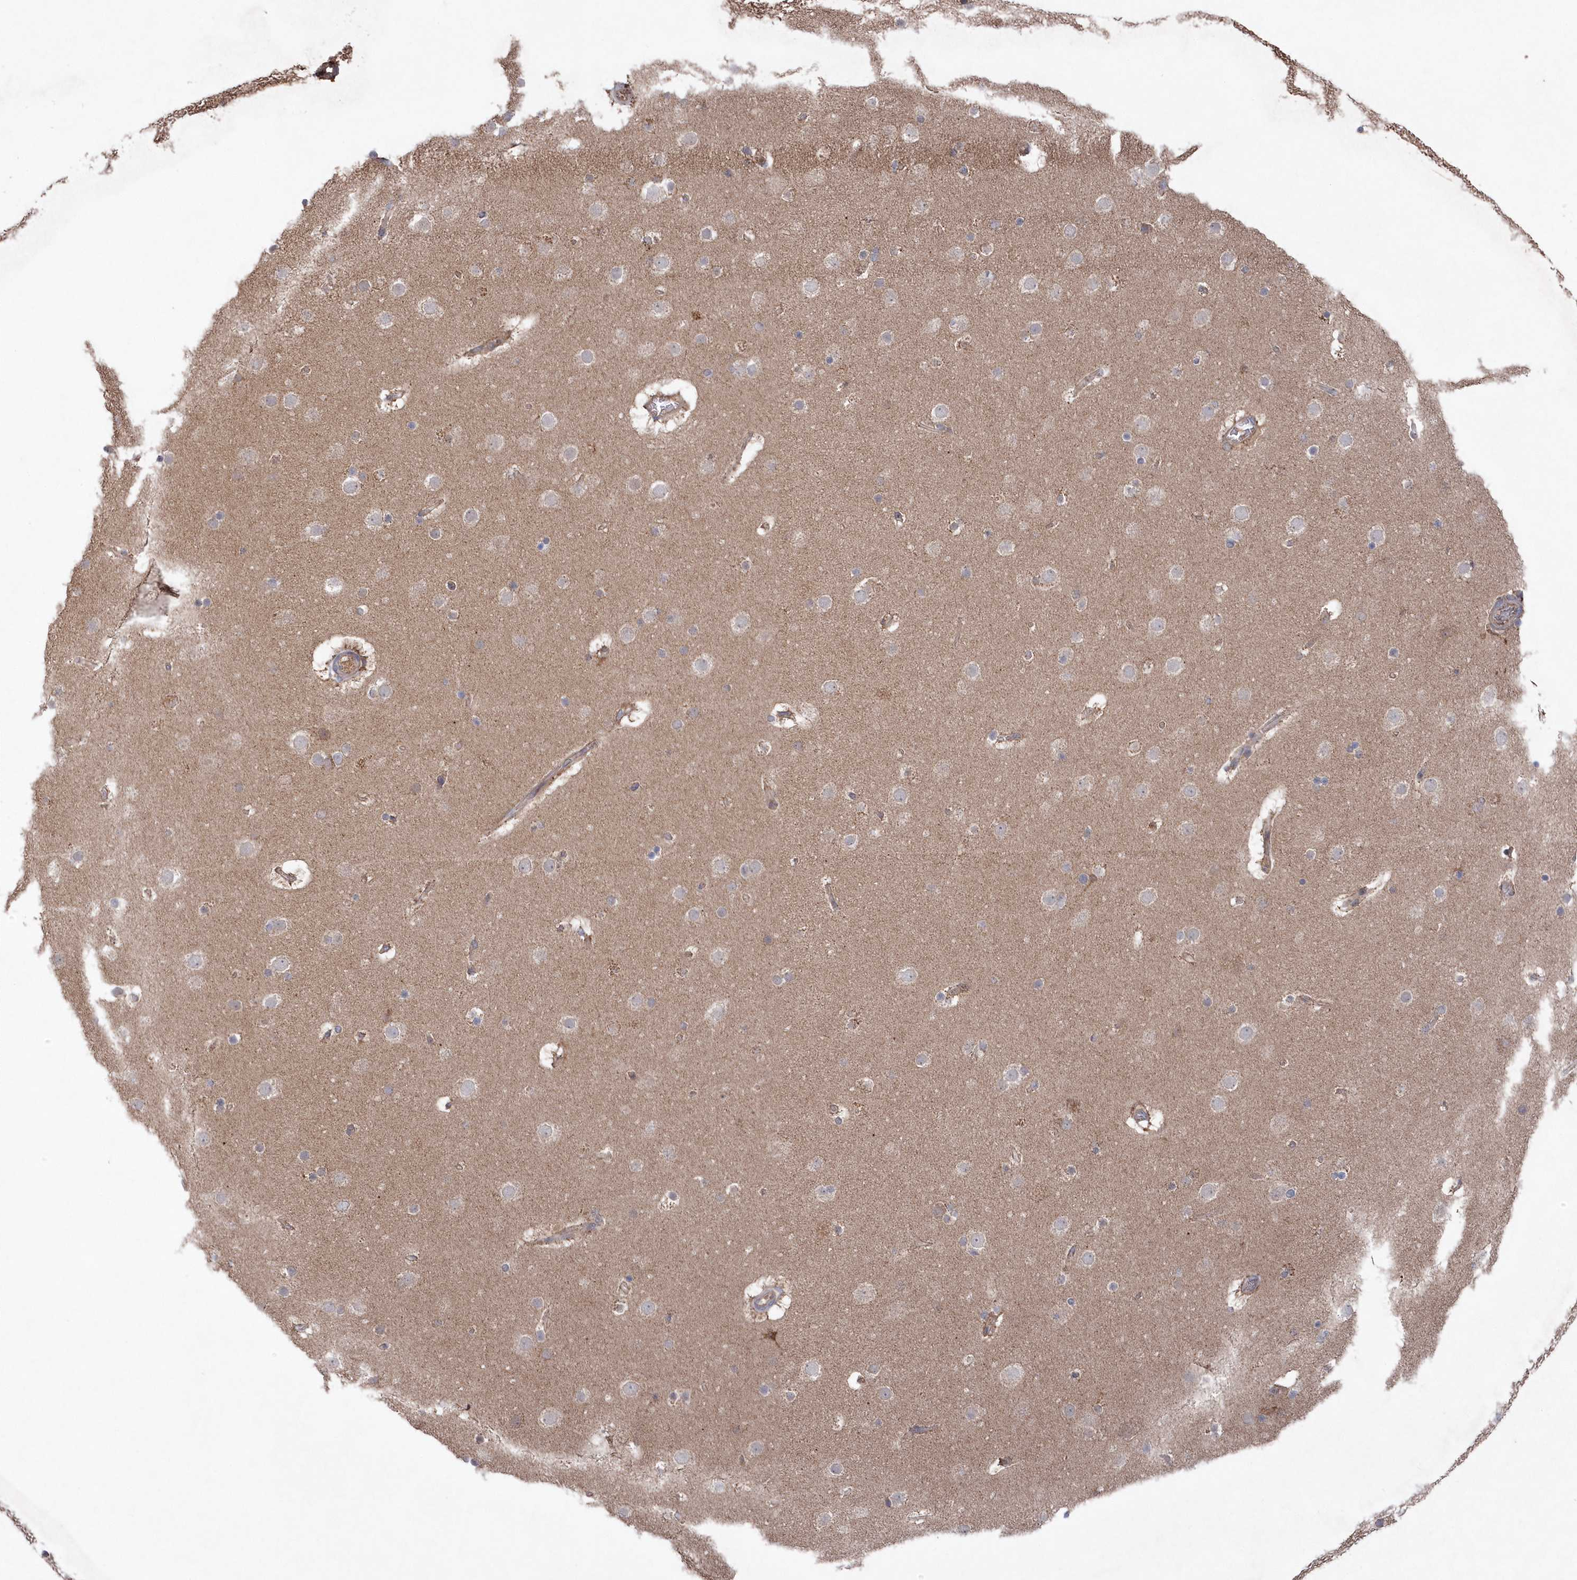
{"staining": {"intensity": "negative", "quantity": "none", "location": "none"}, "tissue": "cerebral cortex", "cell_type": "Endothelial cells", "image_type": "normal", "snomed": [{"axis": "morphology", "description": "Normal tissue, NOS"}, {"axis": "topography", "description": "Cerebral cortex"}], "caption": "IHC photomicrograph of benign human cerebral cortex stained for a protein (brown), which shows no staining in endothelial cells.", "gene": "ASNSD1", "patient": {"sex": "male", "age": 57}}